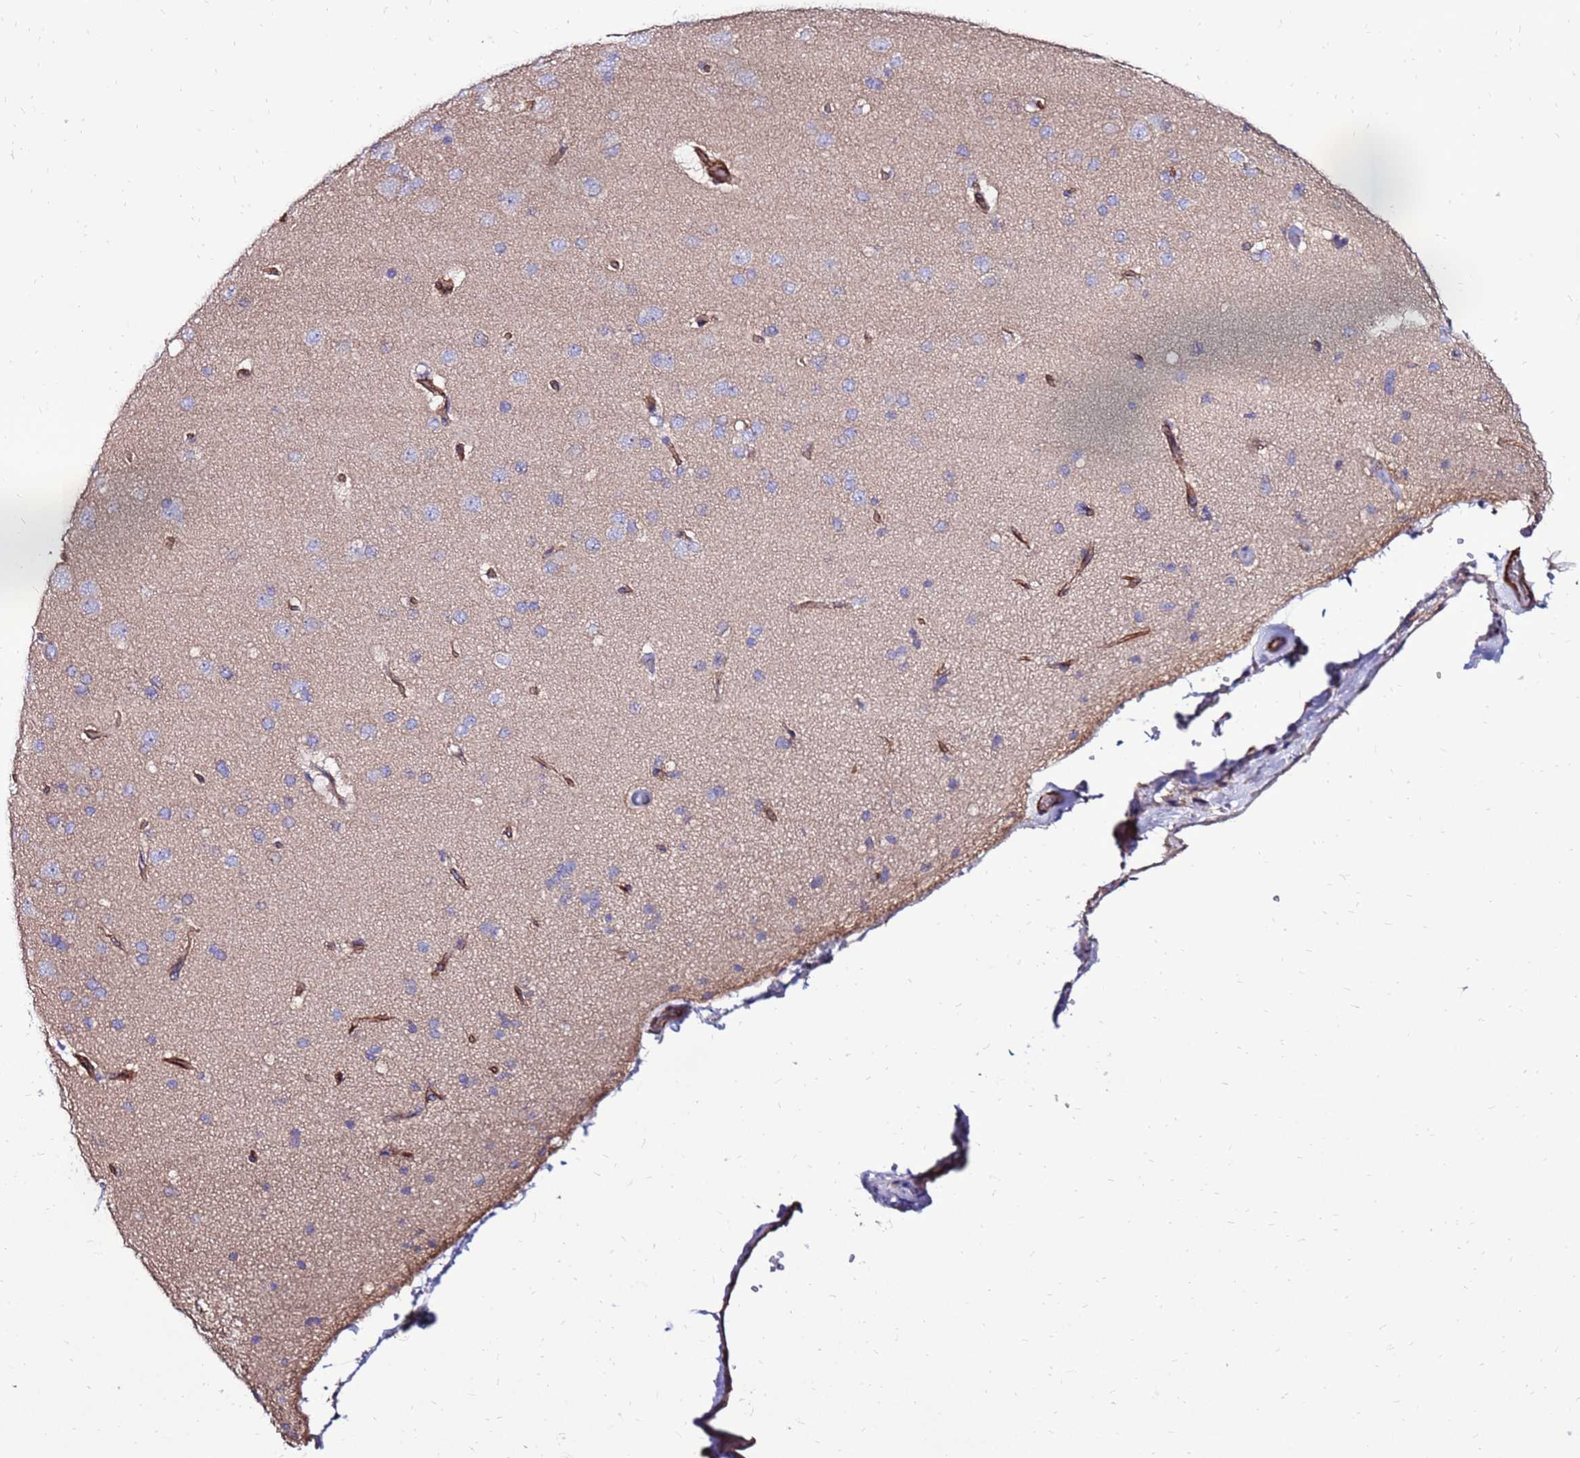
{"staining": {"intensity": "moderate", "quantity": ">75%", "location": "cytoplasmic/membranous"}, "tissue": "cerebral cortex", "cell_type": "Endothelial cells", "image_type": "normal", "snomed": [{"axis": "morphology", "description": "Normal tissue, NOS"}, {"axis": "topography", "description": "Cerebral cortex"}], "caption": "Immunohistochemical staining of unremarkable cerebral cortex exhibits >75% levels of moderate cytoplasmic/membranous protein staining in approximately >75% of endothelial cells. (brown staining indicates protein expression, while blue staining denotes nuclei).", "gene": "EI24", "patient": {"sex": "male", "age": 62}}